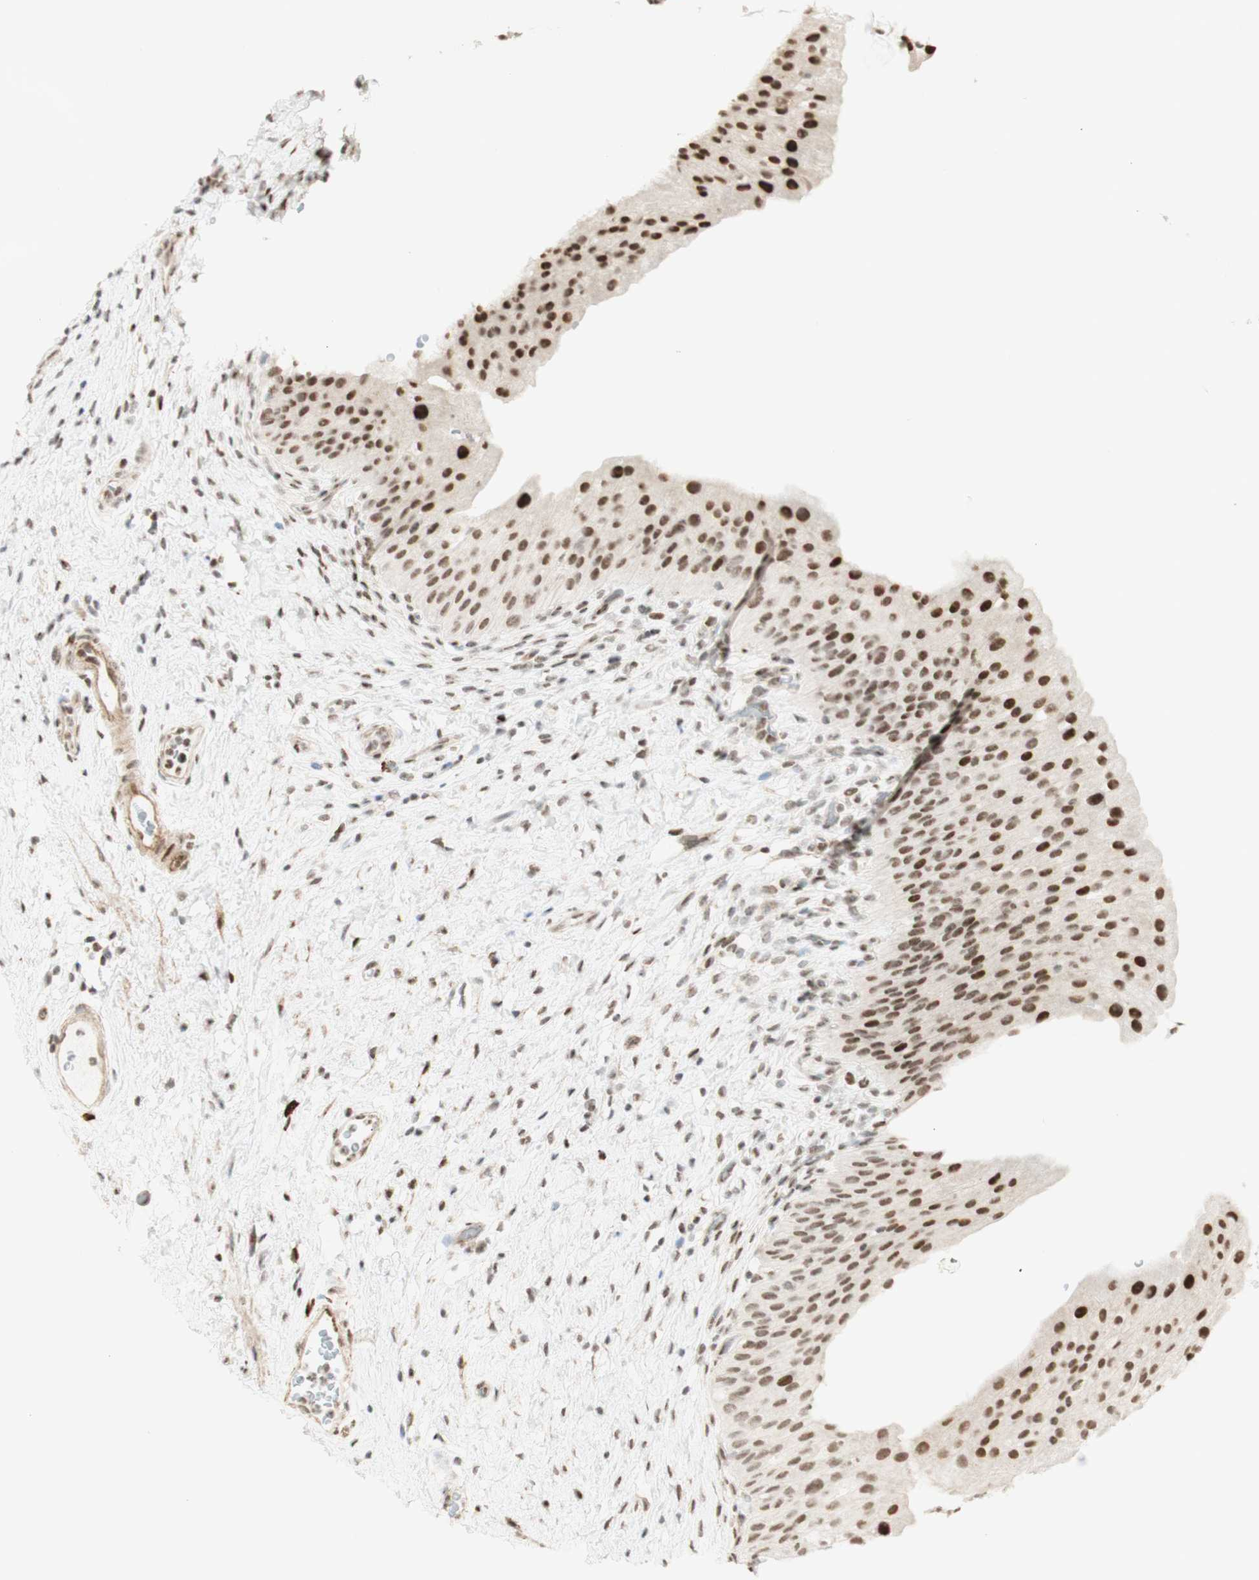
{"staining": {"intensity": "moderate", "quantity": ">75%", "location": "nuclear"}, "tissue": "urinary bladder", "cell_type": "Urothelial cells", "image_type": "normal", "snomed": [{"axis": "morphology", "description": "Normal tissue, NOS"}, {"axis": "morphology", "description": "Urothelial carcinoma, High grade"}, {"axis": "topography", "description": "Urinary bladder"}], "caption": "A high-resolution micrograph shows immunohistochemistry (IHC) staining of normal urinary bladder, which demonstrates moderate nuclear staining in approximately >75% of urothelial cells.", "gene": "ZMYM6", "patient": {"sex": "male", "age": 46}}